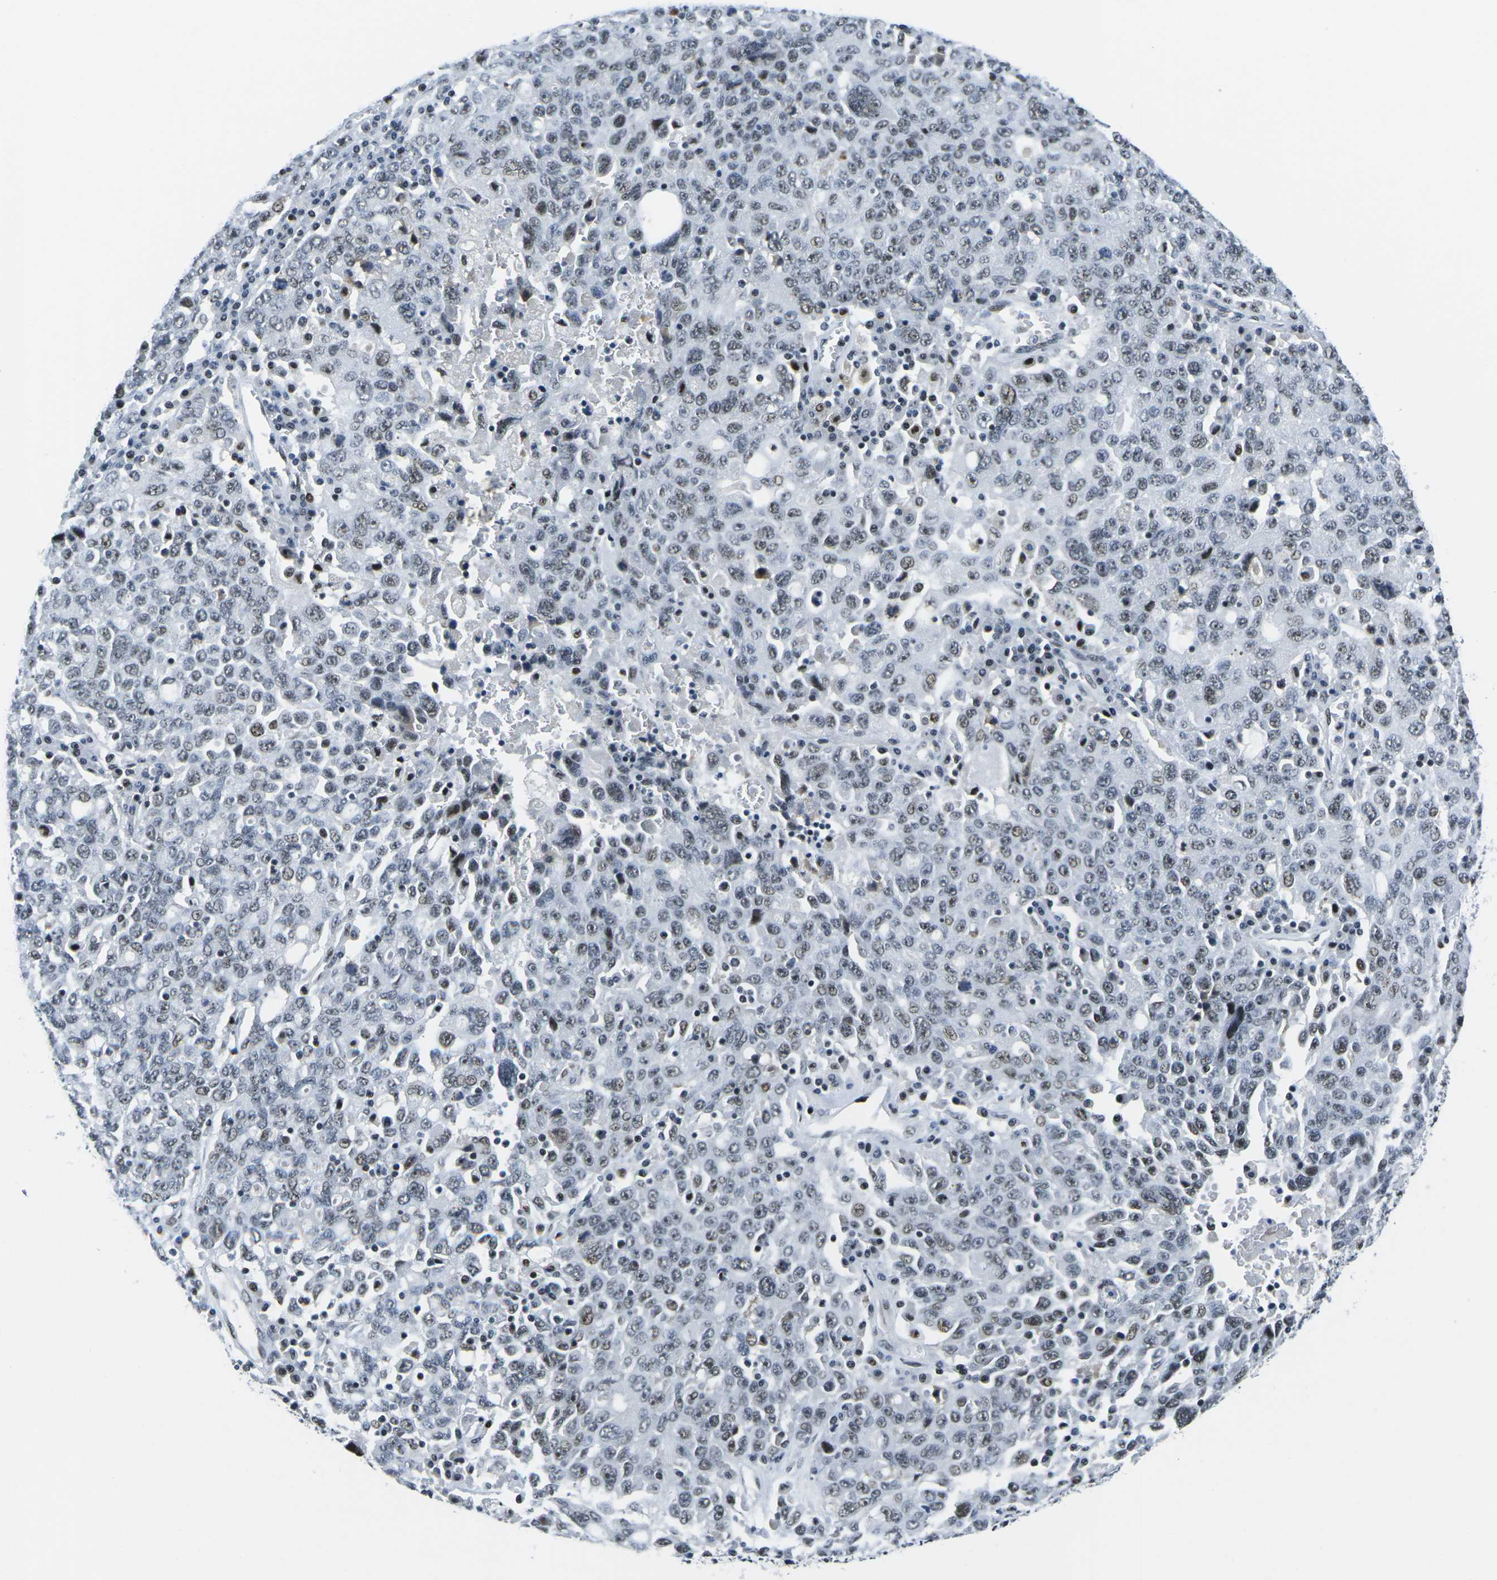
{"staining": {"intensity": "weak", "quantity": "25%-75%", "location": "nuclear"}, "tissue": "ovarian cancer", "cell_type": "Tumor cells", "image_type": "cancer", "snomed": [{"axis": "morphology", "description": "Carcinoma, endometroid"}, {"axis": "topography", "description": "Ovary"}], "caption": "An image of ovarian cancer (endometroid carcinoma) stained for a protein demonstrates weak nuclear brown staining in tumor cells.", "gene": "PRPF8", "patient": {"sex": "female", "age": 62}}